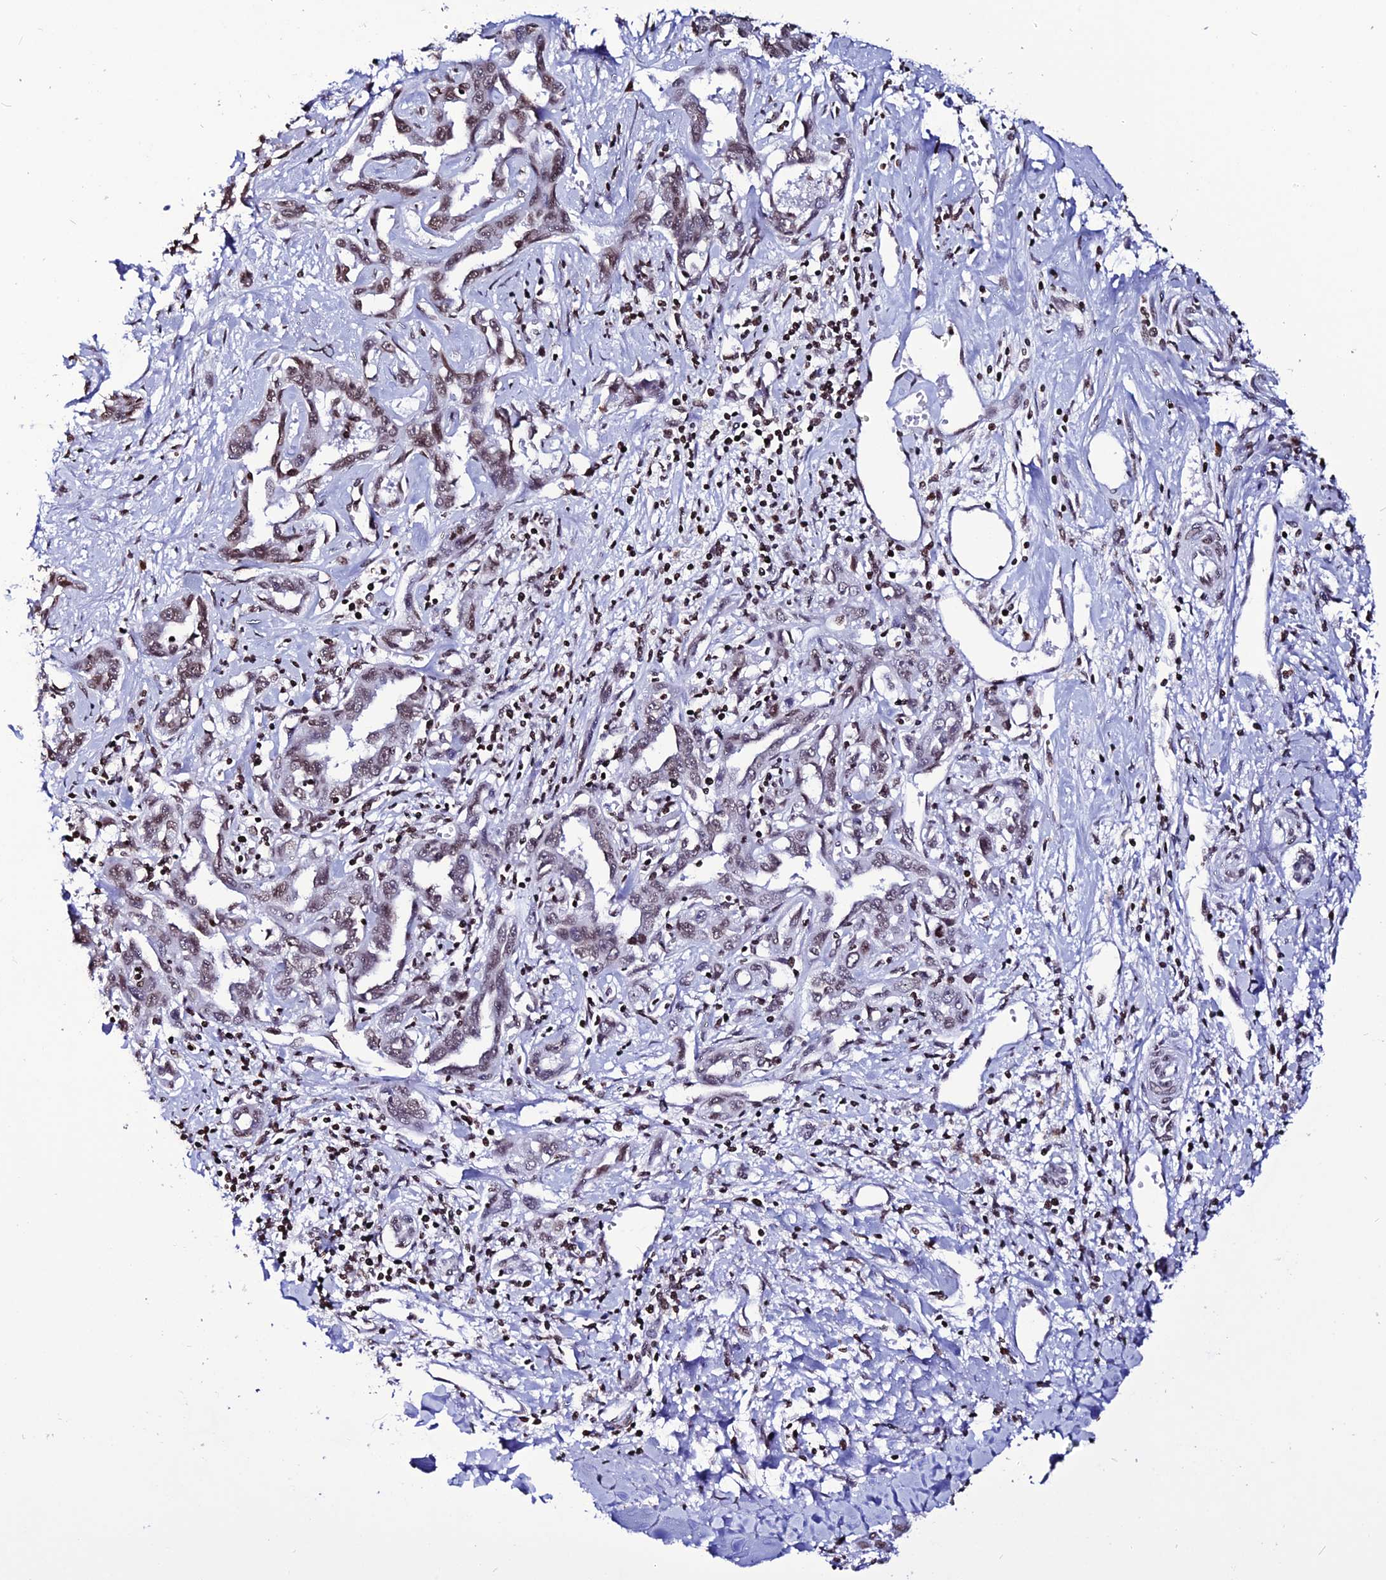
{"staining": {"intensity": "weak", "quantity": "25%-75%", "location": "nuclear"}, "tissue": "liver cancer", "cell_type": "Tumor cells", "image_type": "cancer", "snomed": [{"axis": "morphology", "description": "Cholangiocarcinoma"}, {"axis": "topography", "description": "Liver"}], "caption": "IHC histopathology image of neoplastic tissue: human liver cancer (cholangiocarcinoma) stained using IHC shows low levels of weak protein expression localized specifically in the nuclear of tumor cells, appearing as a nuclear brown color.", "gene": "MACROH2A2", "patient": {"sex": "male", "age": 59}}